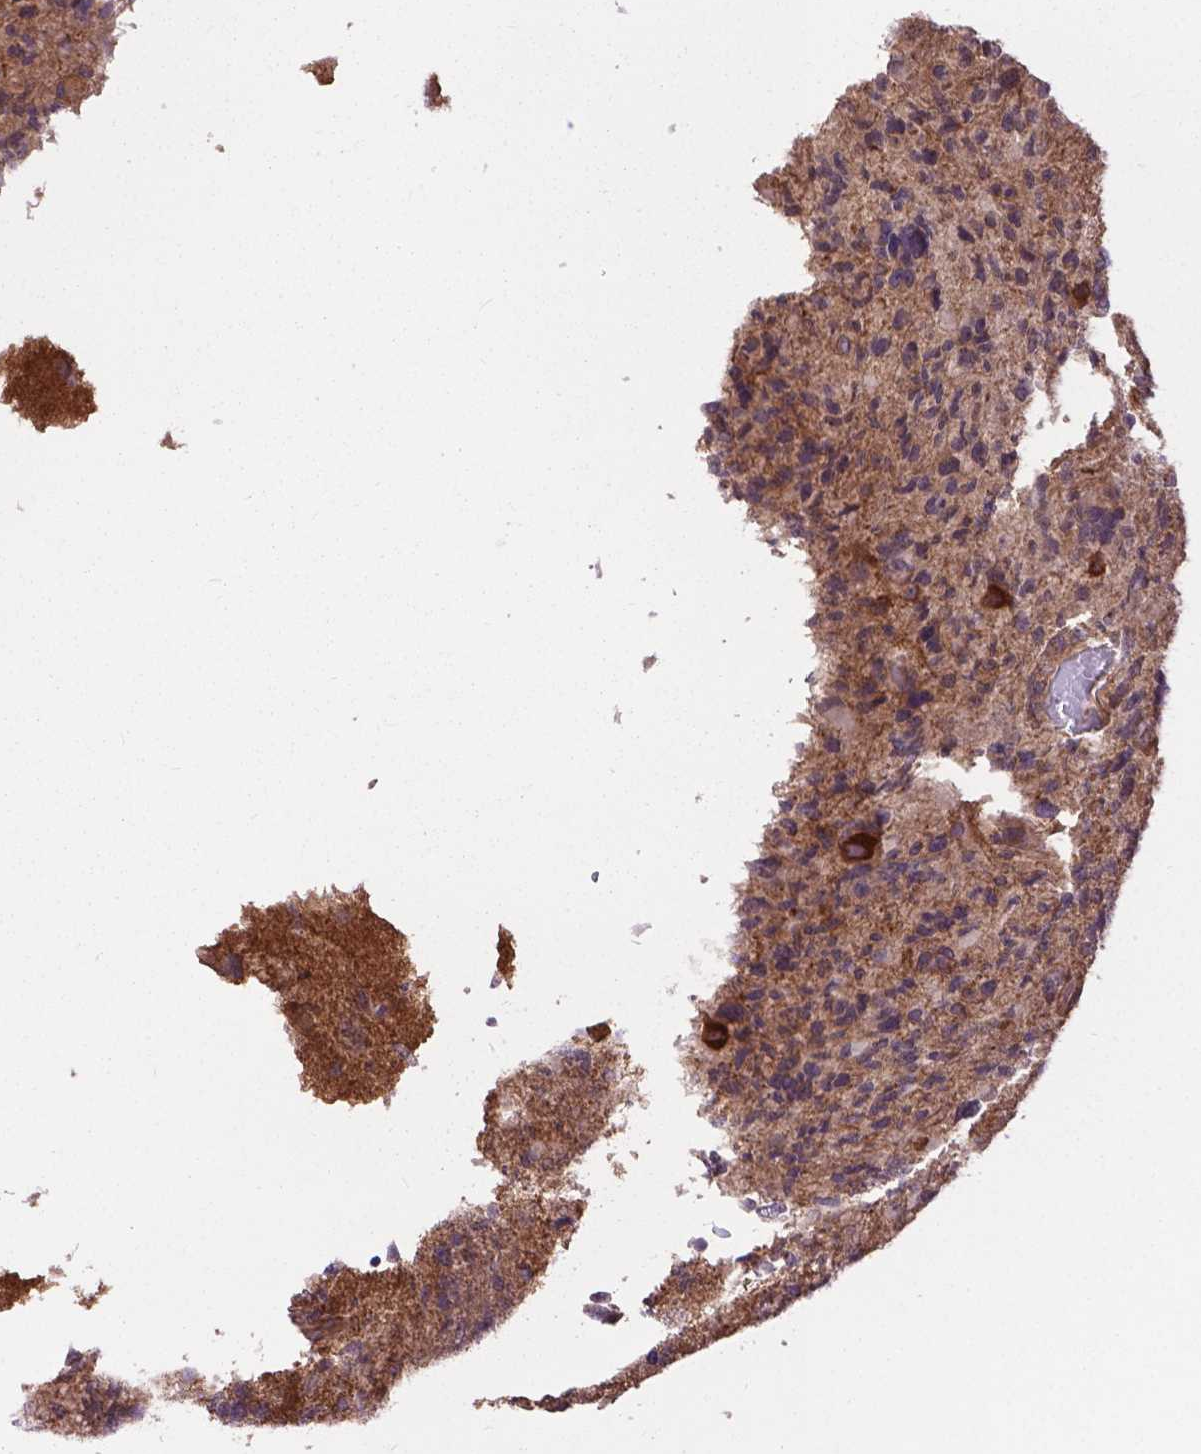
{"staining": {"intensity": "weak", "quantity": ">75%", "location": "cytoplasmic/membranous"}, "tissue": "glioma", "cell_type": "Tumor cells", "image_type": "cancer", "snomed": [{"axis": "morphology", "description": "Glioma, malignant, High grade"}, {"axis": "topography", "description": "Brain"}], "caption": "Immunohistochemistry (IHC) (DAB) staining of human high-grade glioma (malignant) demonstrates weak cytoplasmic/membranous protein positivity in approximately >75% of tumor cells.", "gene": "ZNF616", "patient": {"sex": "female", "age": 71}}